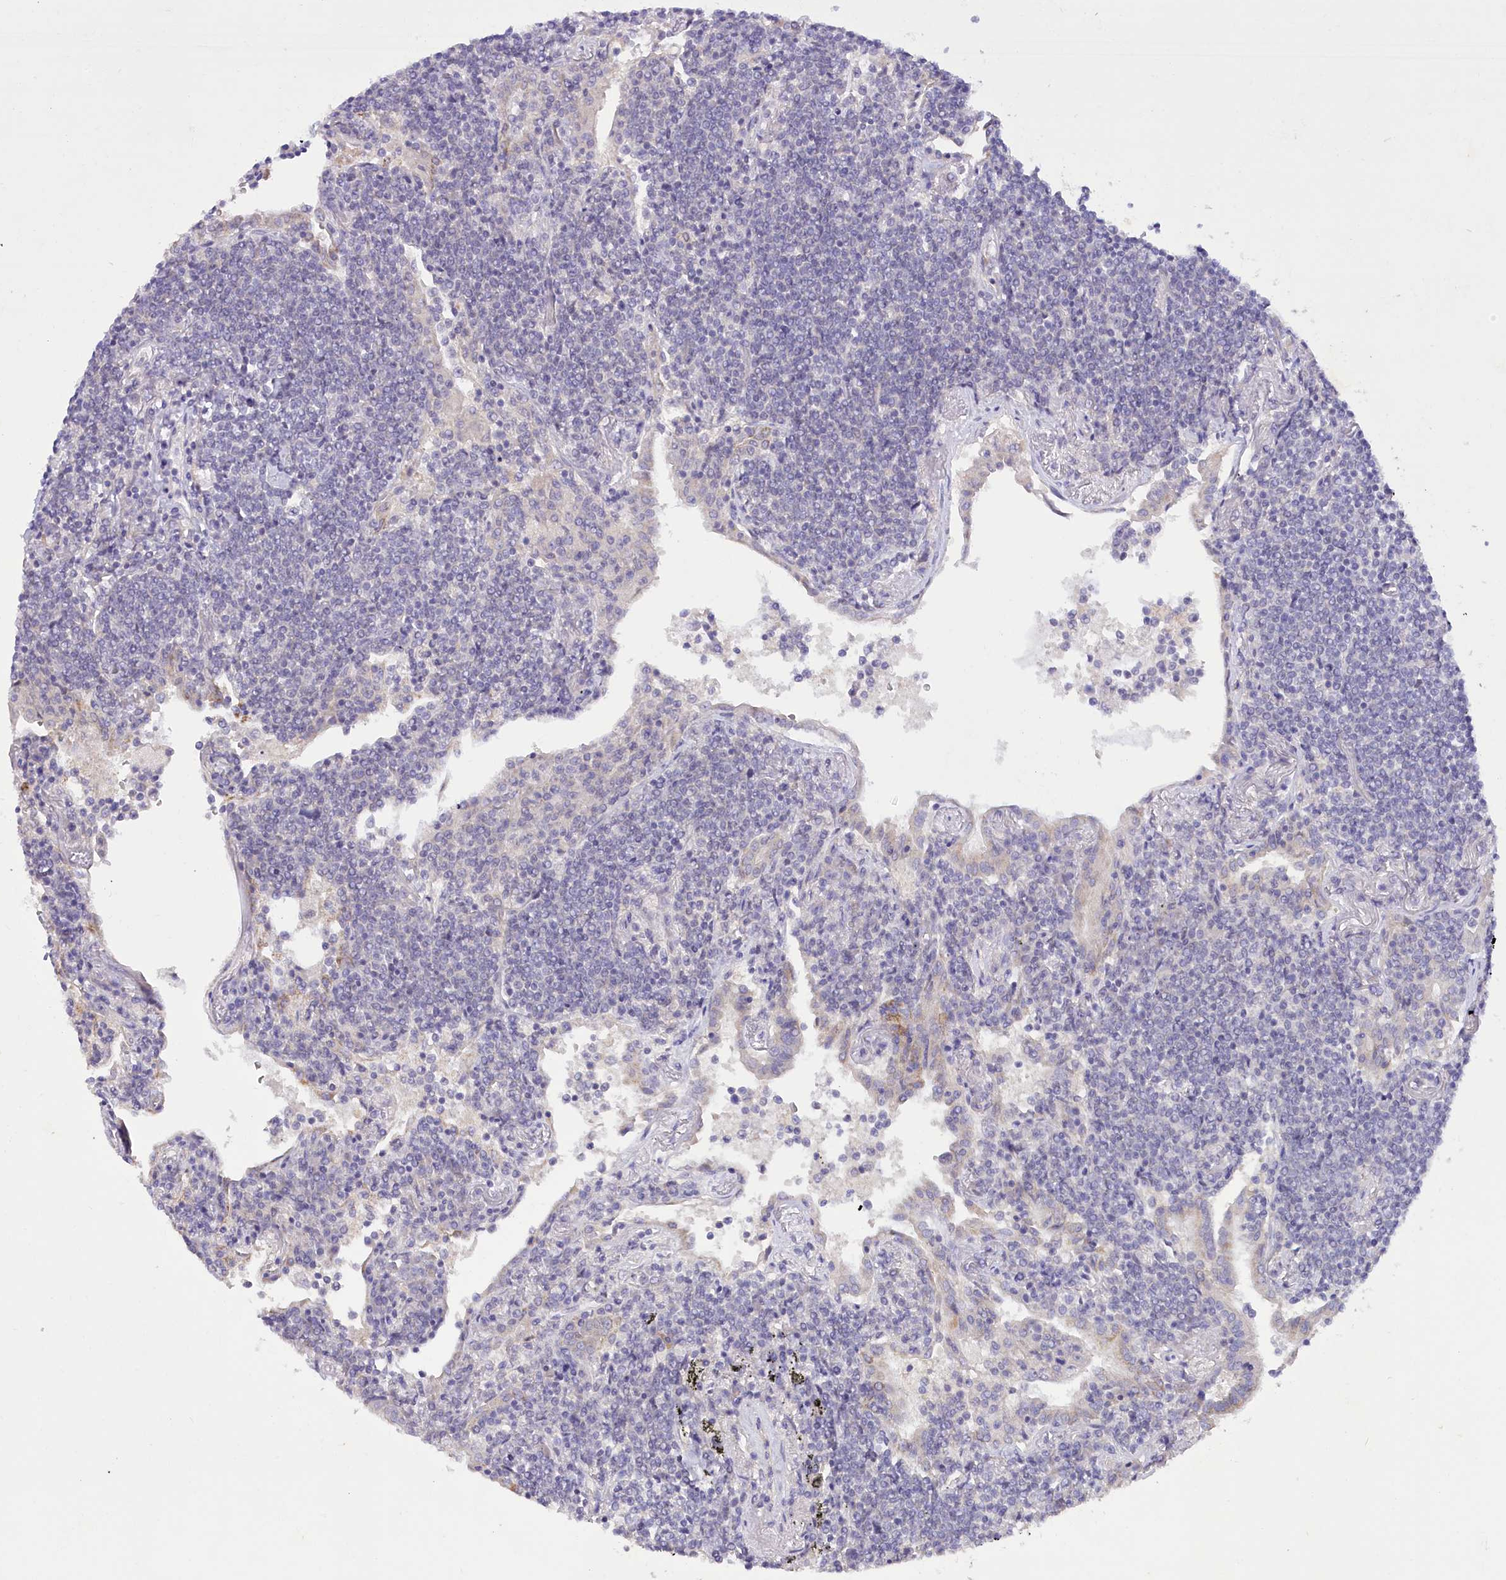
{"staining": {"intensity": "negative", "quantity": "none", "location": "none"}, "tissue": "lymphoma", "cell_type": "Tumor cells", "image_type": "cancer", "snomed": [{"axis": "morphology", "description": "Malignant lymphoma, non-Hodgkin's type, Low grade"}, {"axis": "topography", "description": "Lung"}], "caption": "High magnification brightfield microscopy of malignant lymphoma, non-Hodgkin's type (low-grade) stained with DAB (brown) and counterstained with hematoxylin (blue): tumor cells show no significant staining.", "gene": "DCUN1D1", "patient": {"sex": "female", "age": 71}}